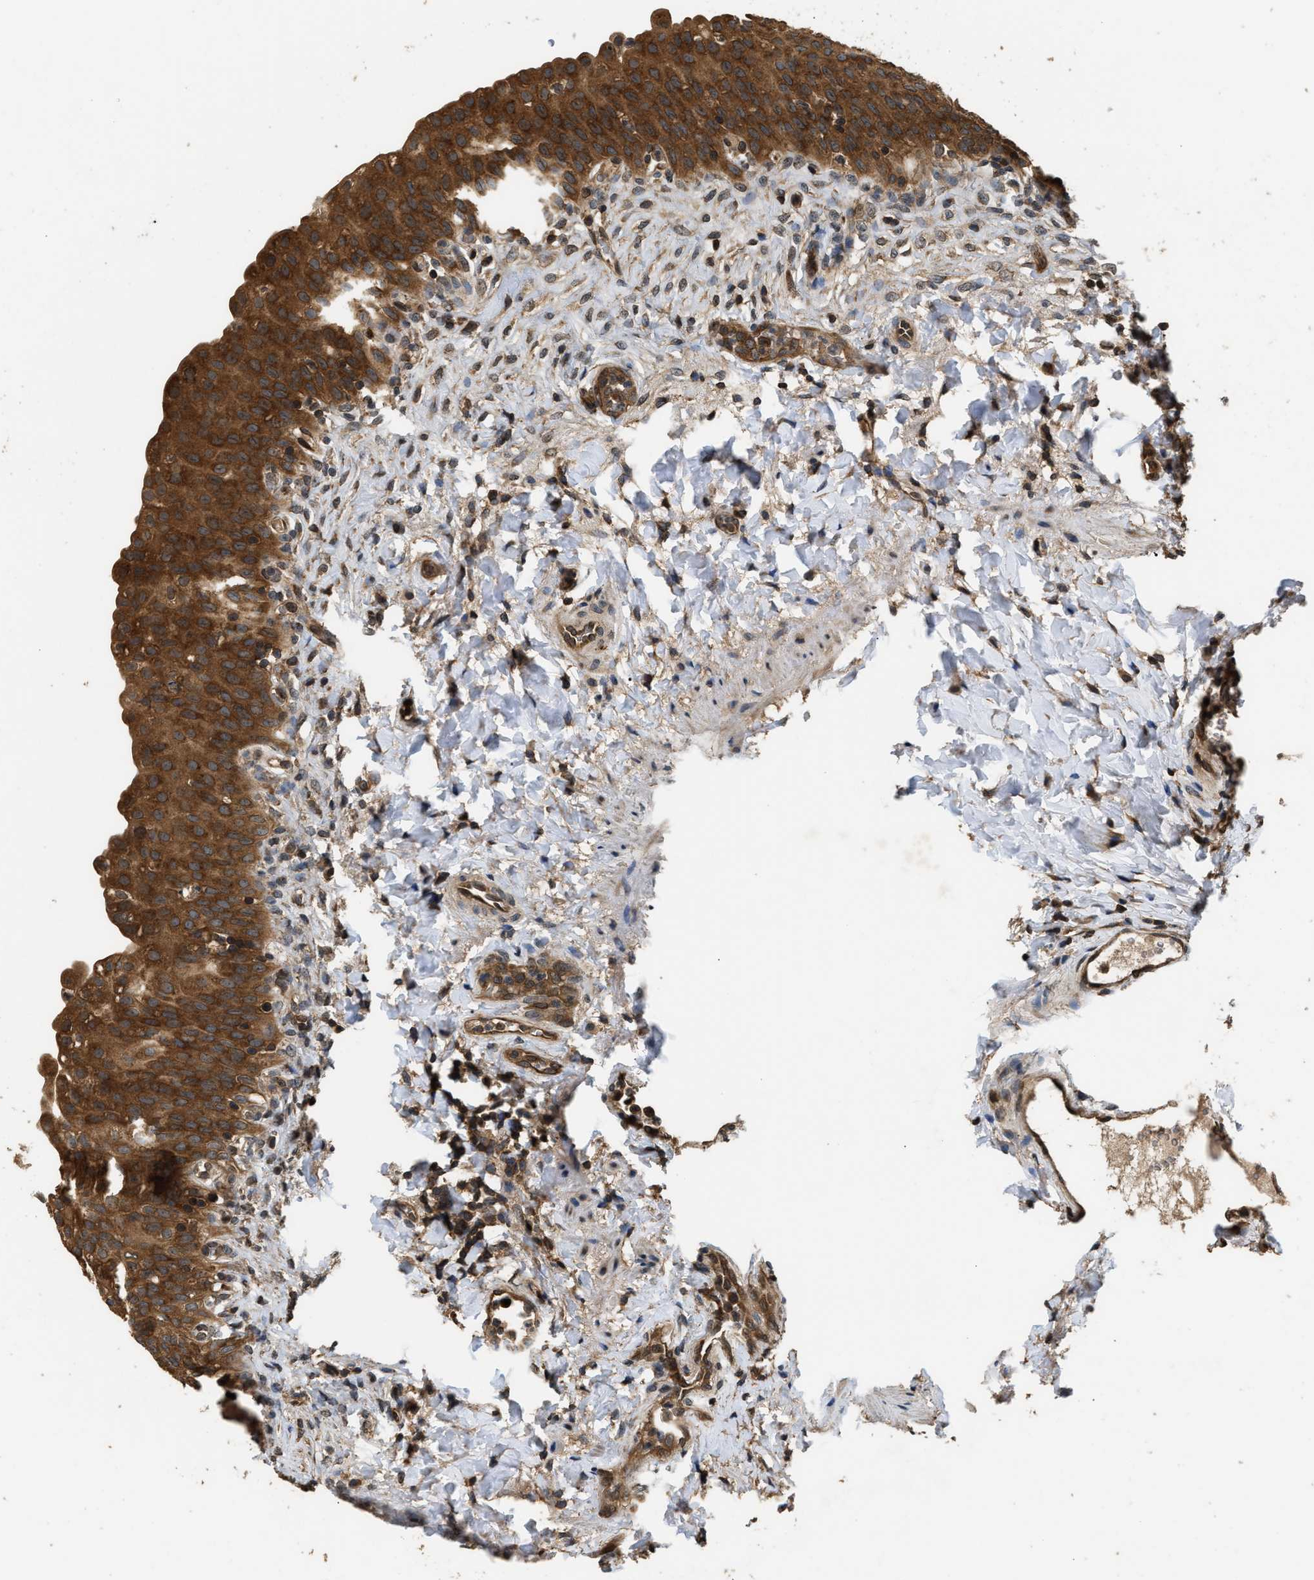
{"staining": {"intensity": "strong", "quantity": ">75%", "location": "cytoplasmic/membranous"}, "tissue": "urinary bladder", "cell_type": "Urothelial cells", "image_type": "normal", "snomed": [{"axis": "morphology", "description": "Urothelial carcinoma, High grade"}, {"axis": "topography", "description": "Urinary bladder"}], "caption": "A high-resolution histopathology image shows immunohistochemistry (IHC) staining of unremarkable urinary bladder, which shows strong cytoplasmic/membranous staining in about >75% of urothelial cells.", "gene": "DNAJC2", "patient": {"sex": "male", "age": 46}}